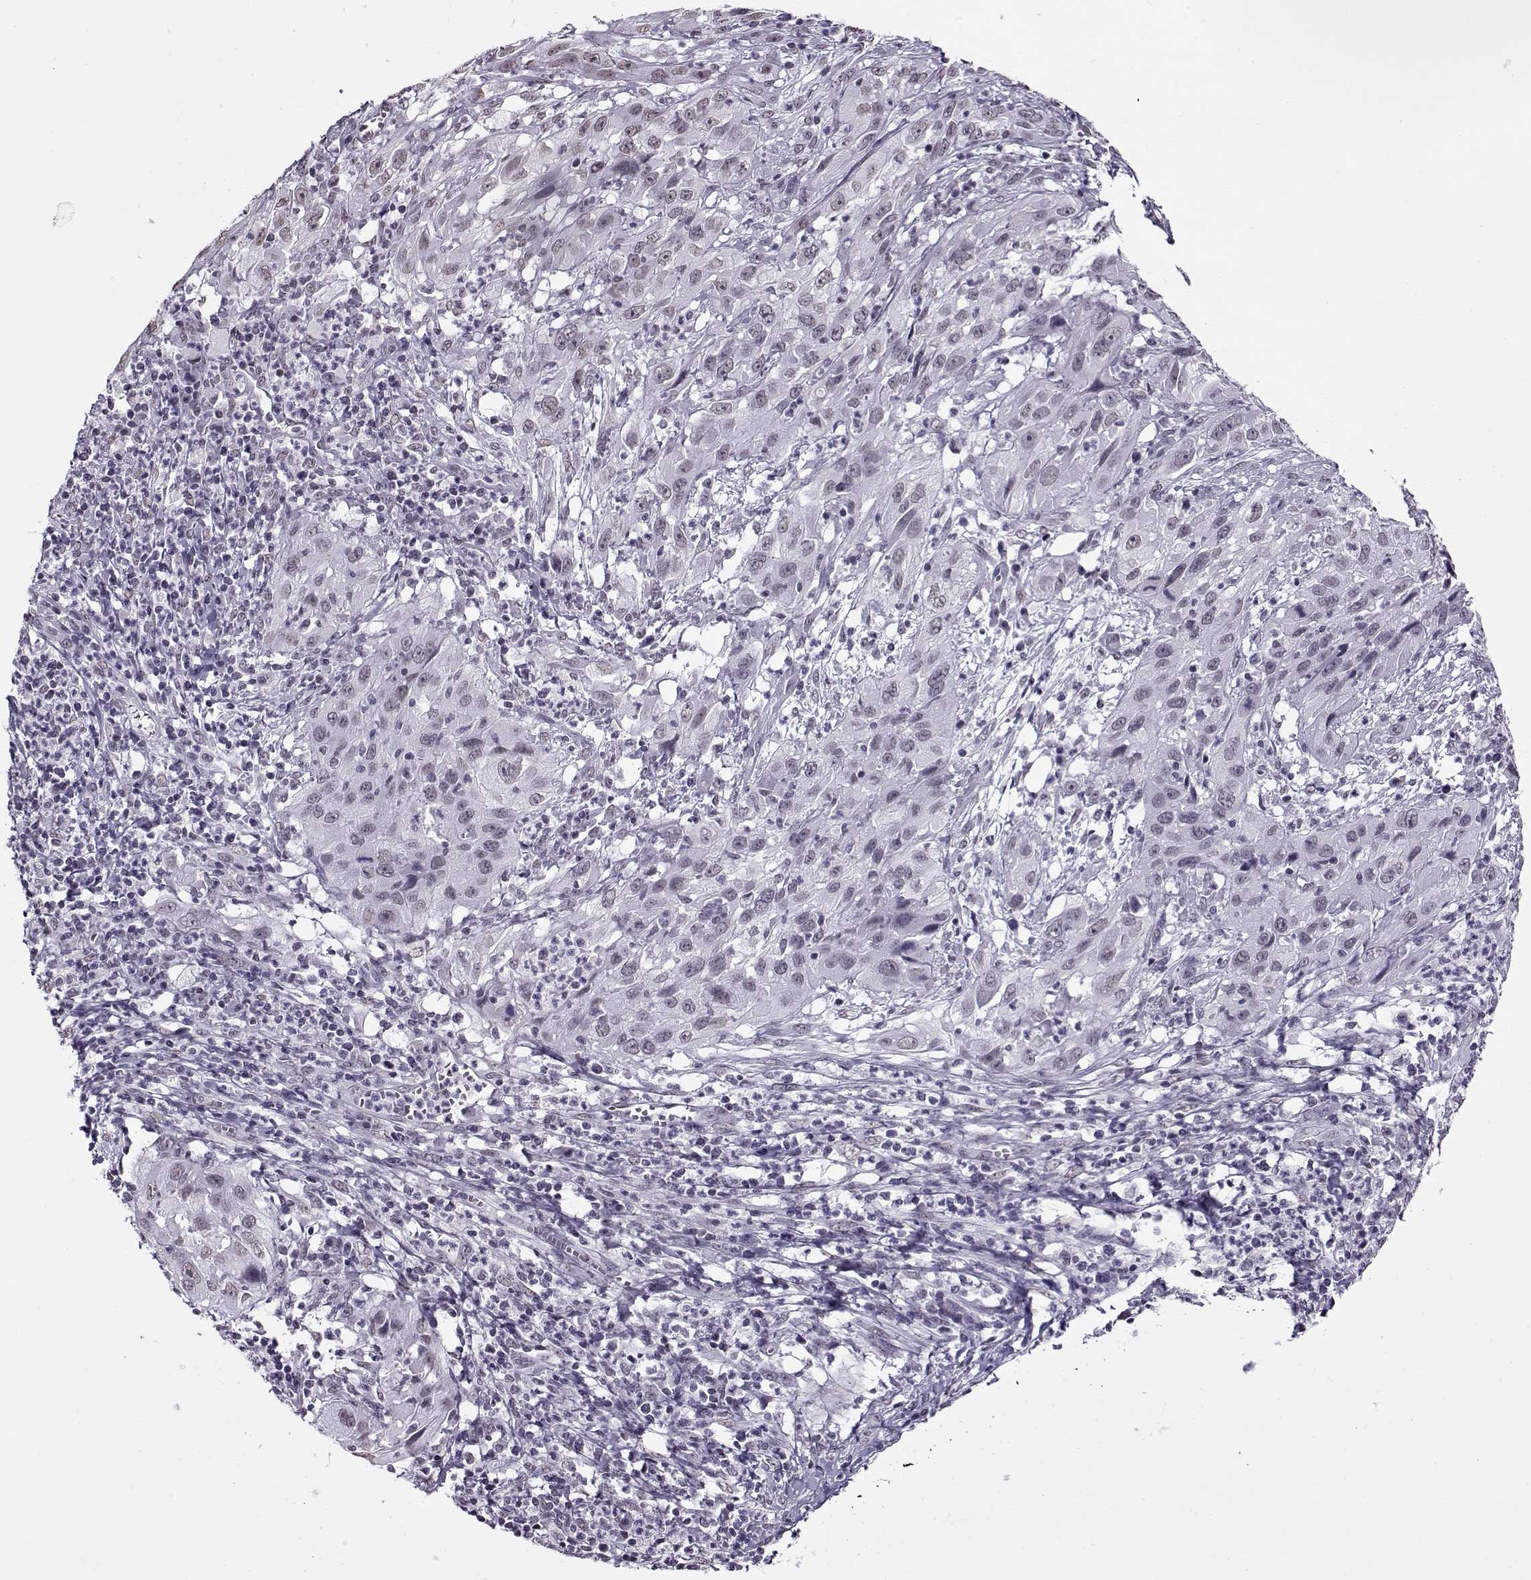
{"staining": {"intensity": "weak", "quantity": "<25%", "location": "nuclear"}, "tissue": "cervical cancer", "cell_type": "Tumor cells", "image_type": "cancer", "snomed": [{"axis": "morphology", "description": "Squamous cell carcinoma, NOS"}, {"axis": "topography", "description": "Cervix"}], "caption": "An immunohistochemistry (IHC) photomicrograph of cervical cancer (squamous cell carcinoma) is shown. There is no staining in tumor cells of cervical cancer (squamous cell carcinoma).", "gene": "PRMT8", "patient": {"sex": "female", "age": 32}}